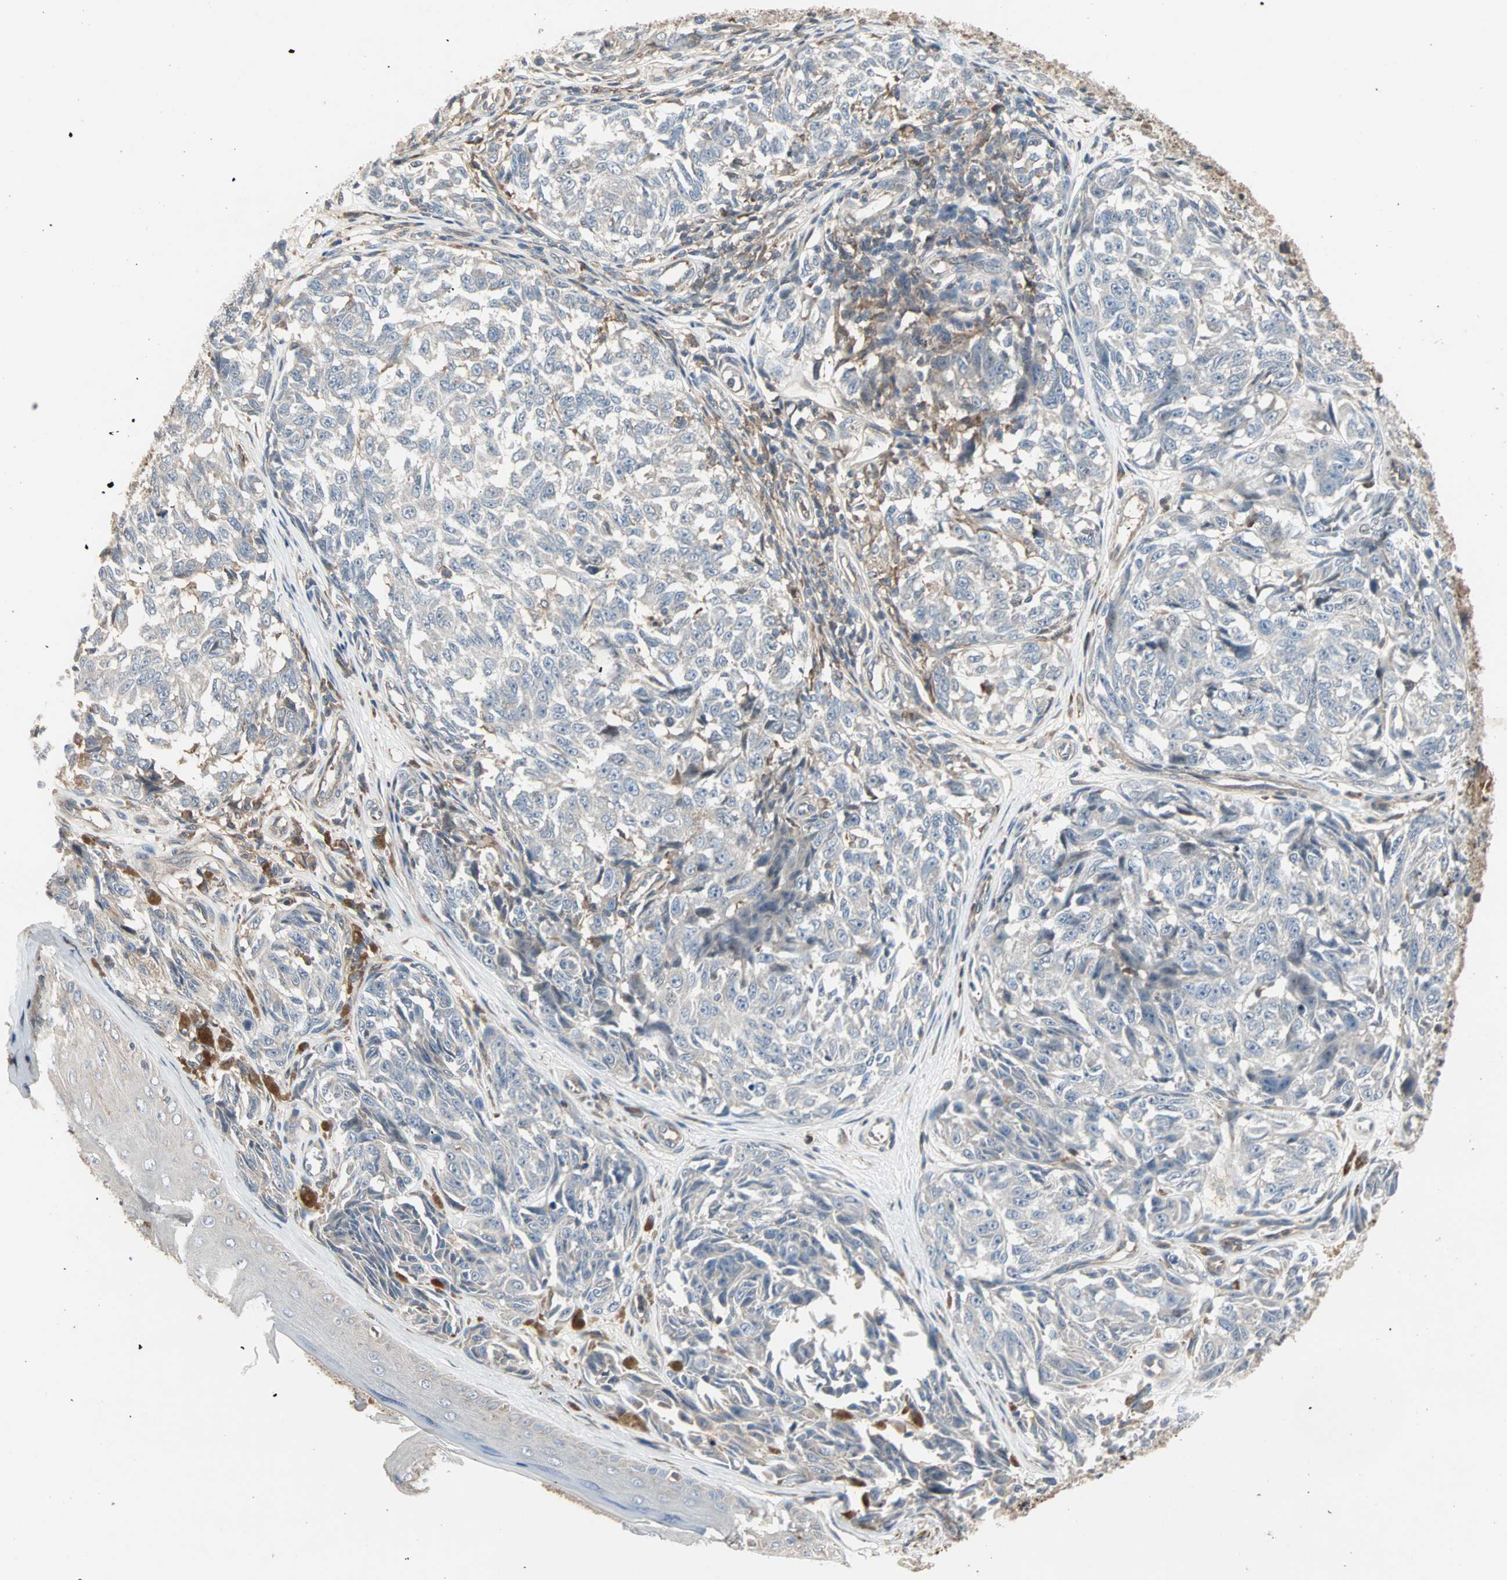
{"staining": {"intensity": "weak", "quantity": "25%-75%", "location": "cytoplasmic/membranous"}, "tissue": "melanoma", "cell_type": "Tumor cells", "image_type": "cancer", "snomed": [{"axis": "morphology", "description": "Malignant melanoma, NOS"}, {"axis": "topography", "description": "Skin"}], "caption": "This image reveals IHC staining of human melanoma, with low weak cytoplasmic/membranous expression in approximately 25%-75% of tumor cells.", "gene": "GNAI2", "patient": {"sex": "female", "age": 64}}